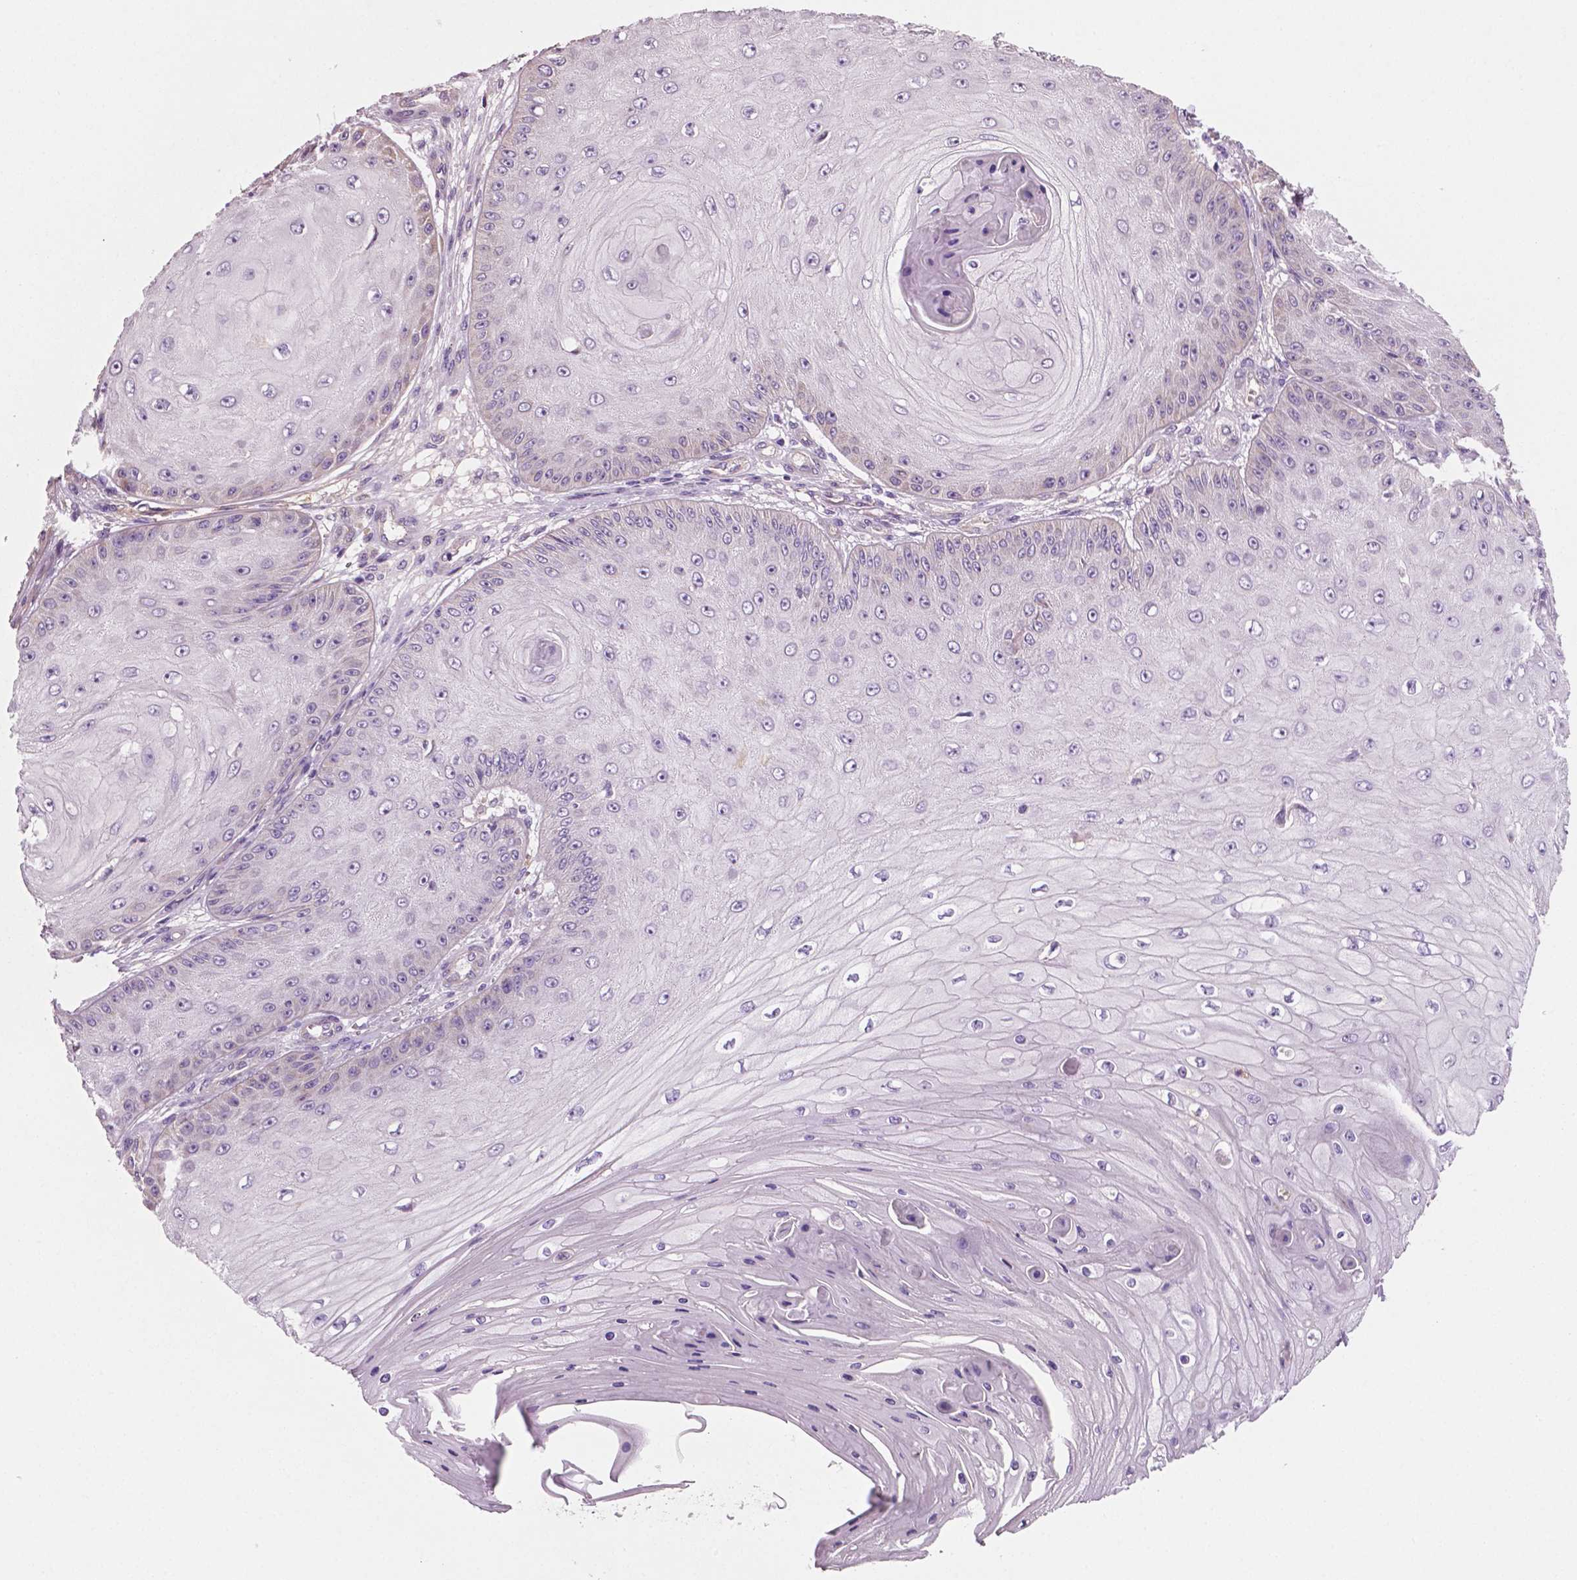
{"staining": {"intensity": "negative", "quantity": "none", "location": "none"}, "tissue": "skin cancer", "cell_type": "Tumor cells", "image_type": "cancer", "snomed": [{"axis": "morphology", "description": "Squamous cell carcinoma, NOS"}, {"axis": "topography", "description": "Skin"}], "caption": "An IHC micrograph of skin squamous cell carcinoma is shown. There is no staining in tumor cells of skin squamous cell carcinoma.", "gene": "PTX3", "patient": {"sex": "male", "age": 70}}